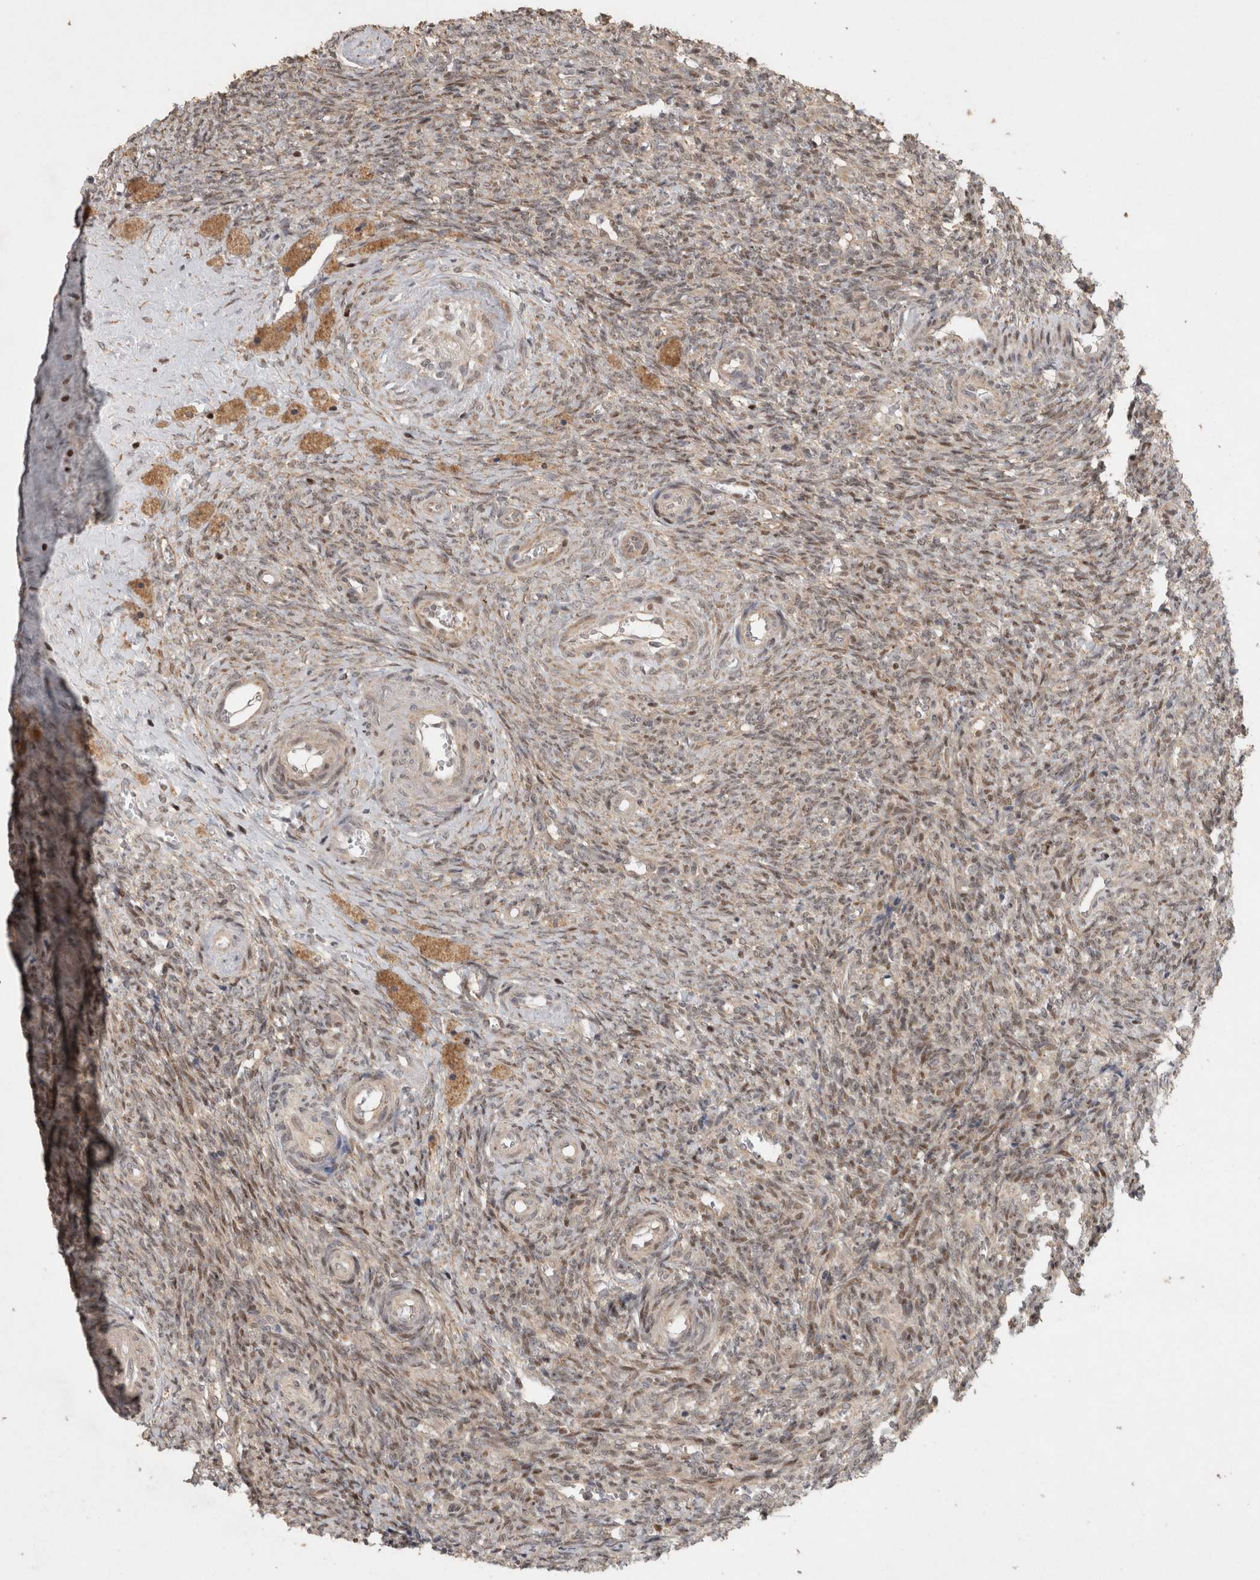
{"staining": {"intensity": "moderate", "quantity": ">75%", "location": "cytoplasmic/membranous"}, "tissue": "ovary", "cell_type": "Follicle cells", "image_type": "normal", "snomed": [{"axis": "morphology", "description": "Normal tissue, NOS"}, {"axis": "topography", "description": "Ovary"}], "caption": "Protein expression analysis of unremarkable ovary displays moderate cytoplasmic/membranous expression in about >75% of follicle cells. The staining was performed using DAB (3,3'-diaminobenzidine), with brown indicating positive protein expression. Nuclei are stained blue with hematoxylin.", "gene": "KDM8", "patient": {"sex": "female", "age": 41}}